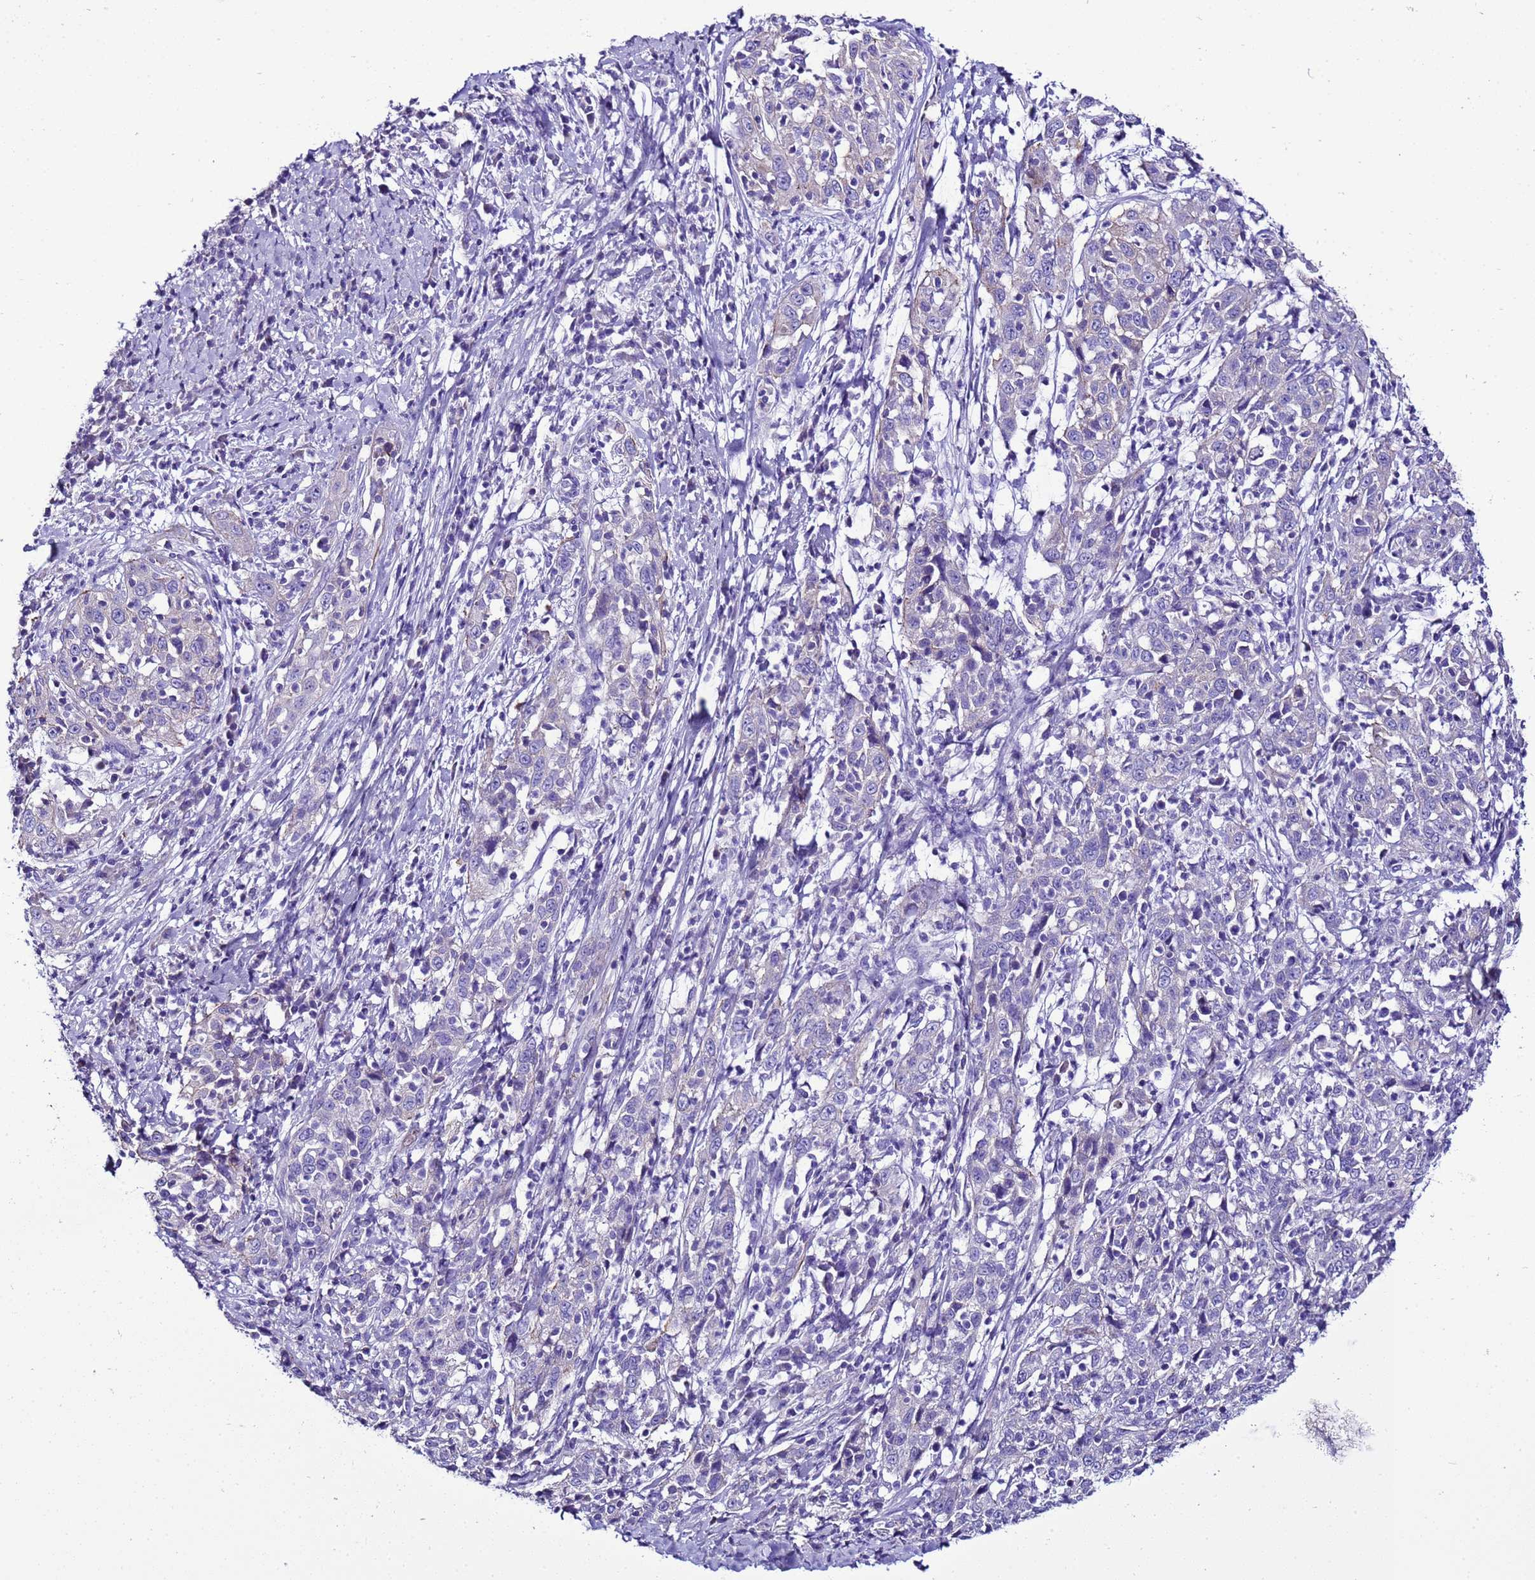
{"staining": {"intensity": "negative", "quantity": "none", "location": "none"}, "tissue": "cervical cancer", "cell_type": "Tumor cells", "image_type": "cancer", "snomed": [{"axis": "morphology", "description": "Squamous cell carcinoma, NOS"}, {"axis": "topography", "description": "Cervix"}], "caption": "This is a image of immunohistochemistry (IHC) staining of cervical cancer (squamous cell carcinoma), which shows no staining in tumor cells. Brightfield microscopy of immunohistochemistry (IHC) stained with DAB (3,3'-diaminobenzidine) (brown) and hematoxylin (blue), captured at high magnification.", "gene": "BEST2", "patient": {"sex": "female", "age": 46}}